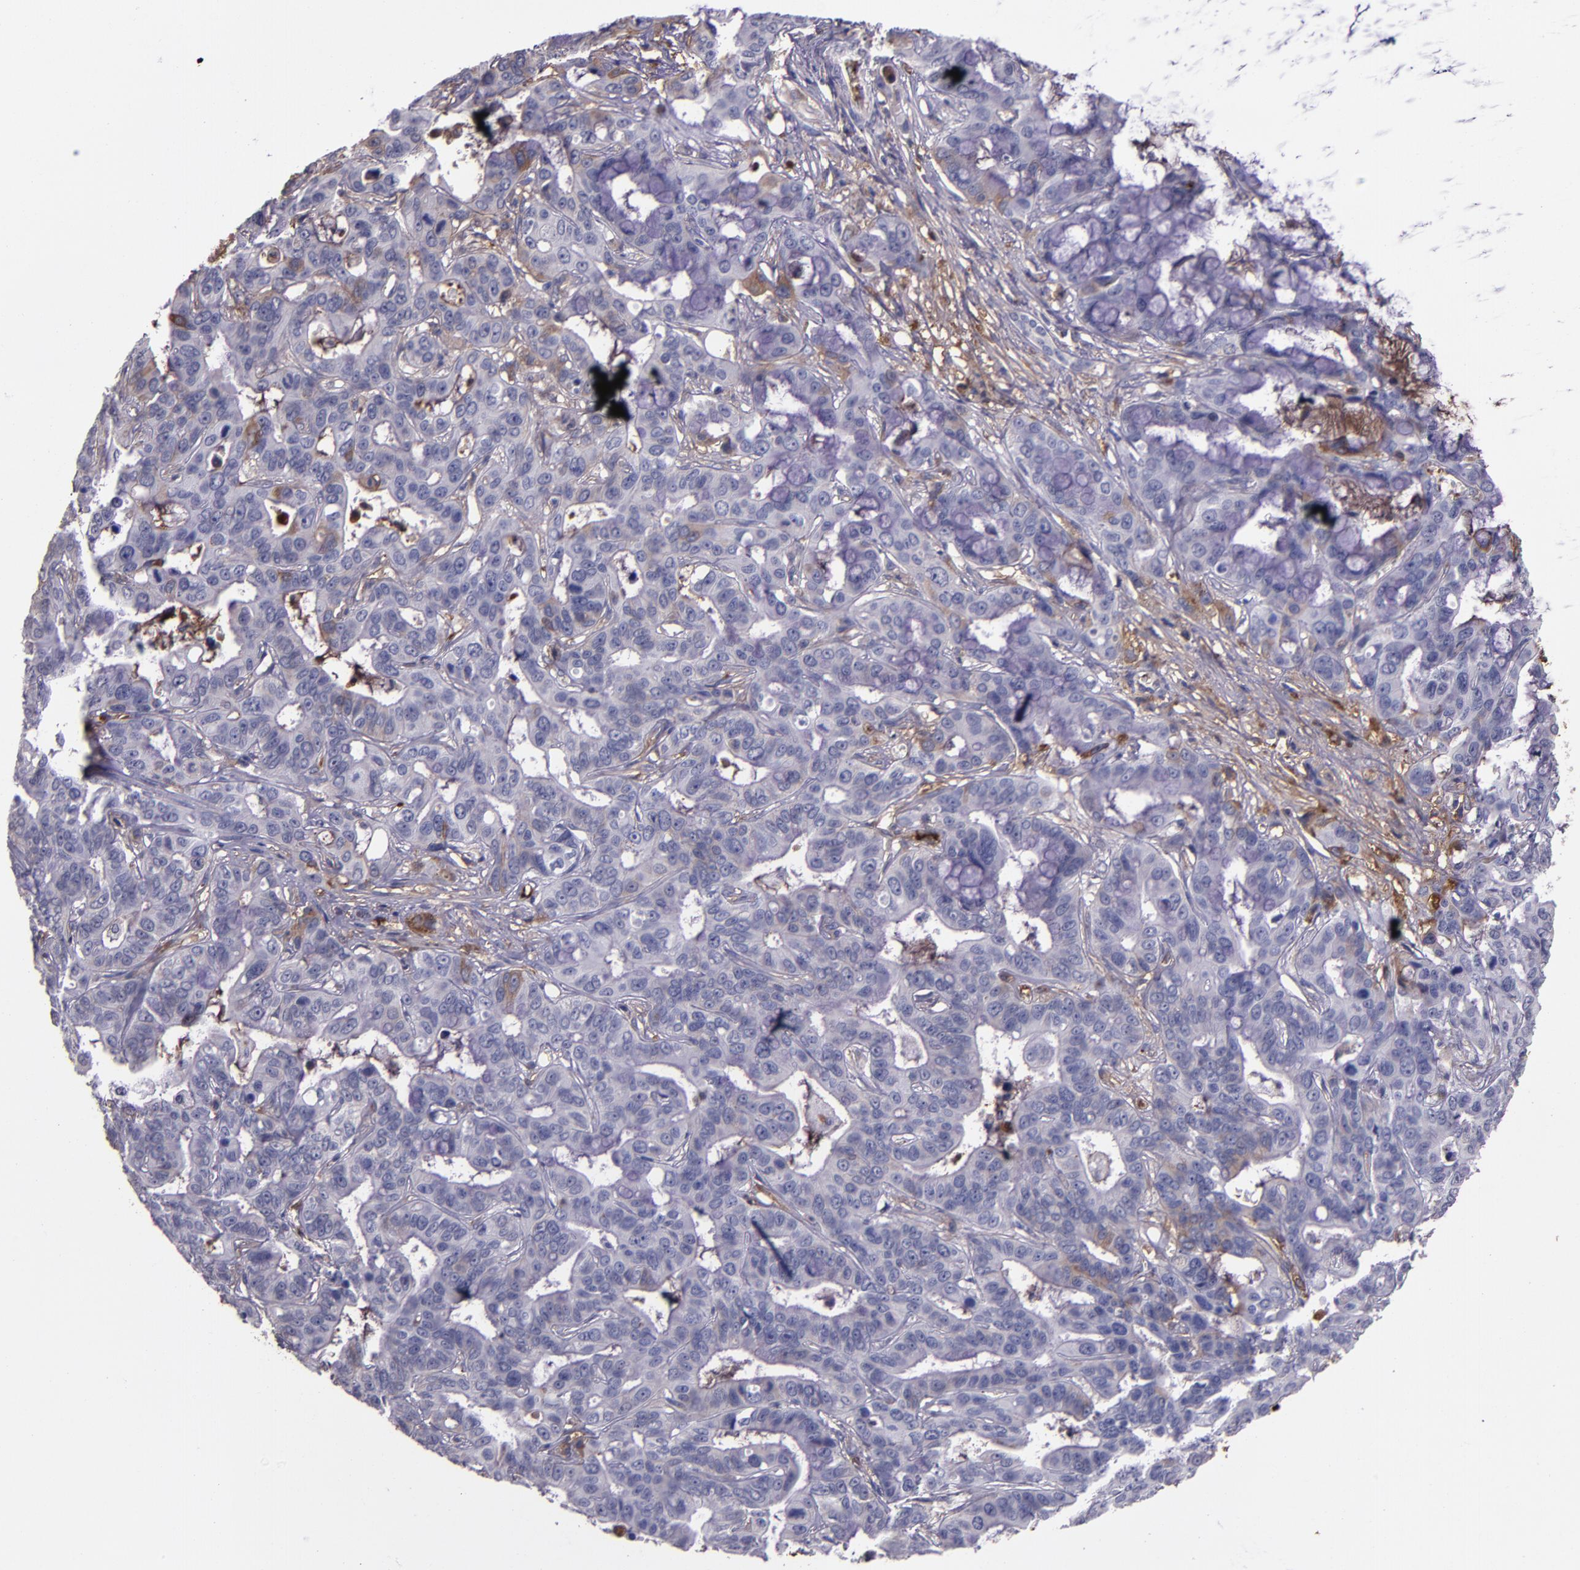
{"staining": {"intensity": "moderate", "quantity": "<25%", "location": "cytoplasmic/membranous"}, "tissue": "liver cancer", "cell_type": "Tumor cells", "image_type": "cancer", "snomed": [{"axis": "morphology", "description": "Cholangiocarcinoma"}, {"axis": "topography", "description": "Liver"}], "caption": "The immunohistochemical stain labels moderate cytoplasmic/membranous staining in tumor cells of liver cholangiocarcinoma tissue.", "gene": "A2M", "patient": {"sex": "female", "age": 65}}